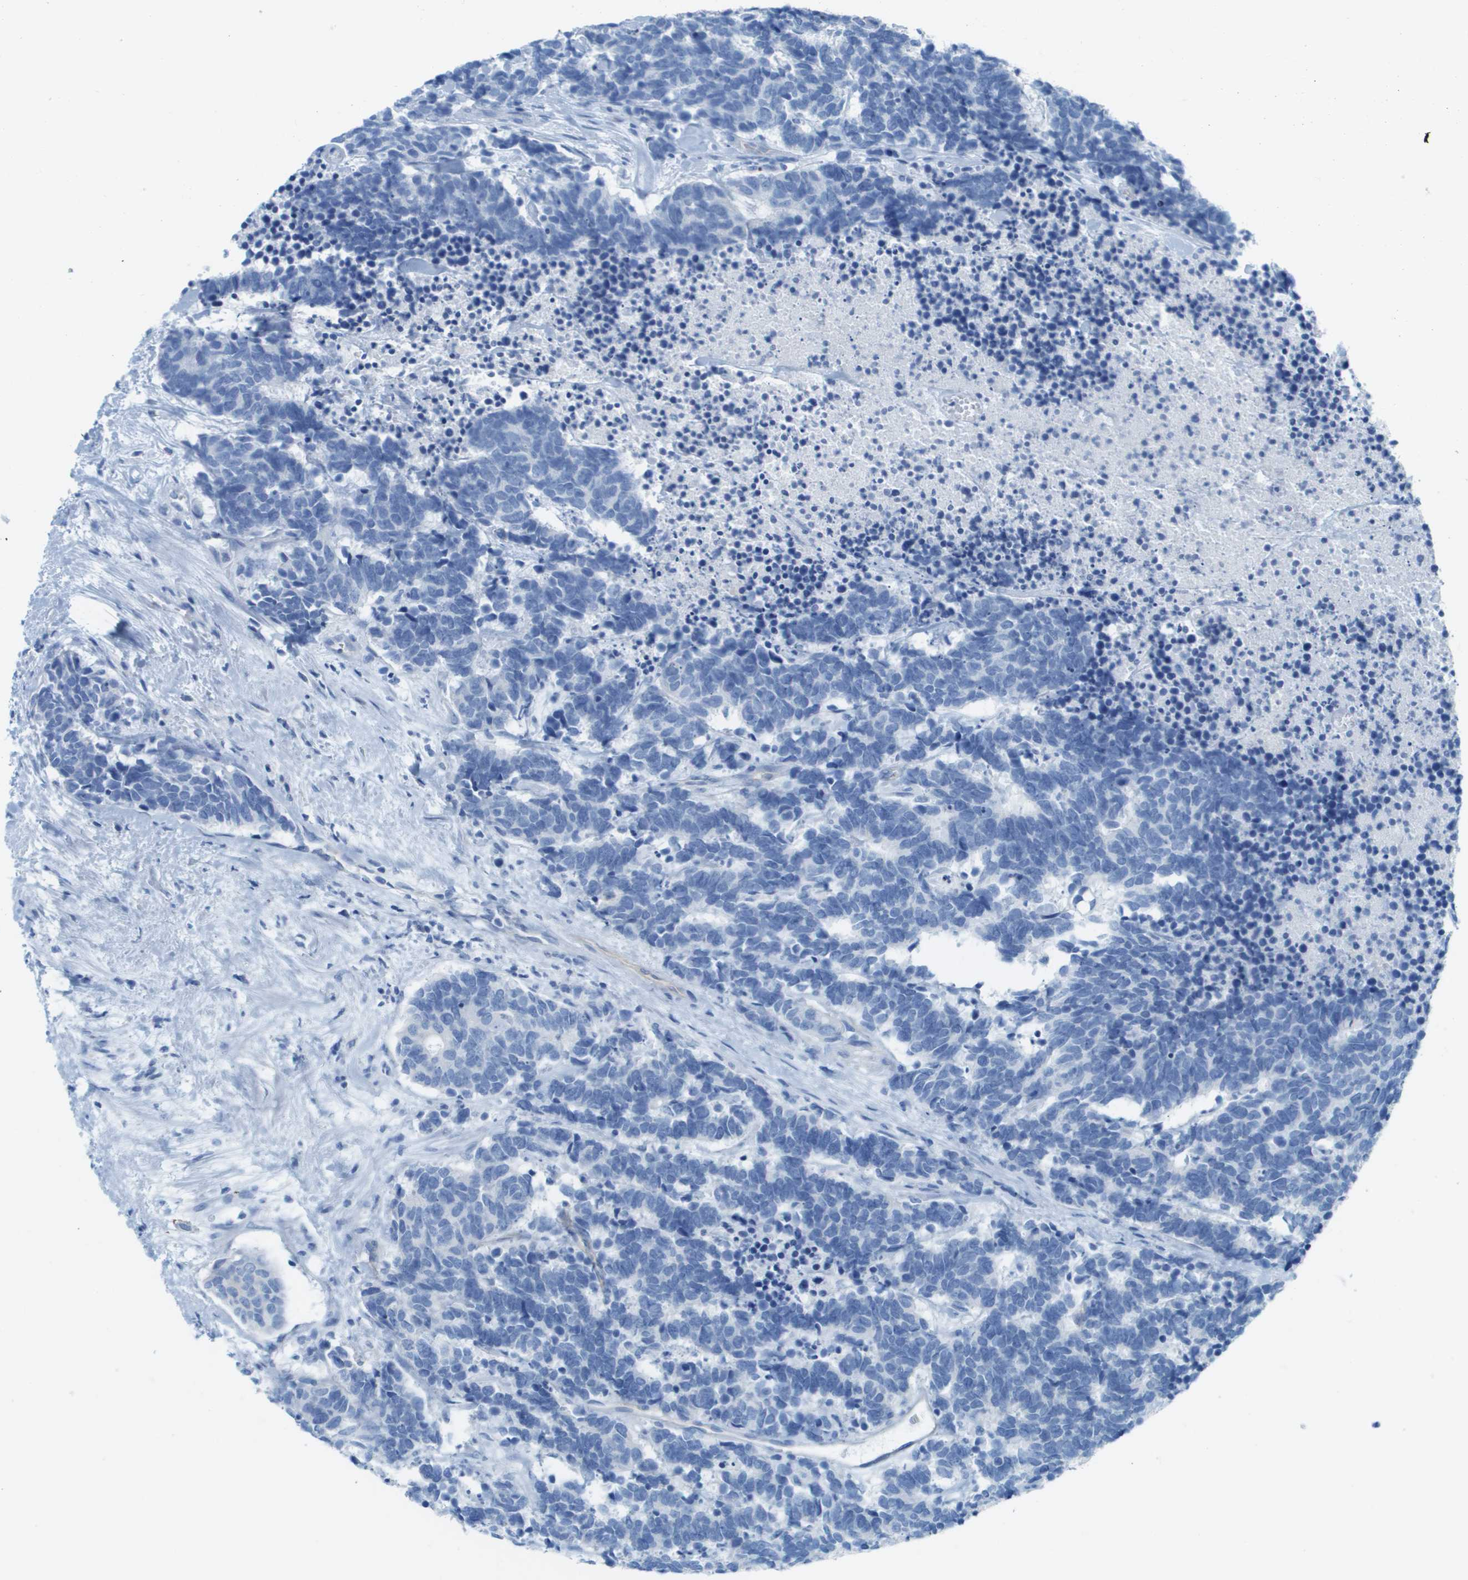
{"staining": {"intensity": "negative", "quantity": "none", "location": "none"}, "tissue": "carcinoid", "cell_type": "Tumor cells", "image_type": "cancer", "snomed": [{"axis": "morphology", "description": "Carcinoma, NOS"}, {"axis": "morphology", "description": "Carcinoid, malignant, NOS"}, {"axis": "topography", "description": "Urinary bladder"}], "caption": "Immunohistochemistry micrograph of neoplastic tissue: carcinoid stained with DAB demonstrates no significant protein positivity in tumor cells.", "gene": "CD46", "patient": {"sex": "male", "age": 57}}